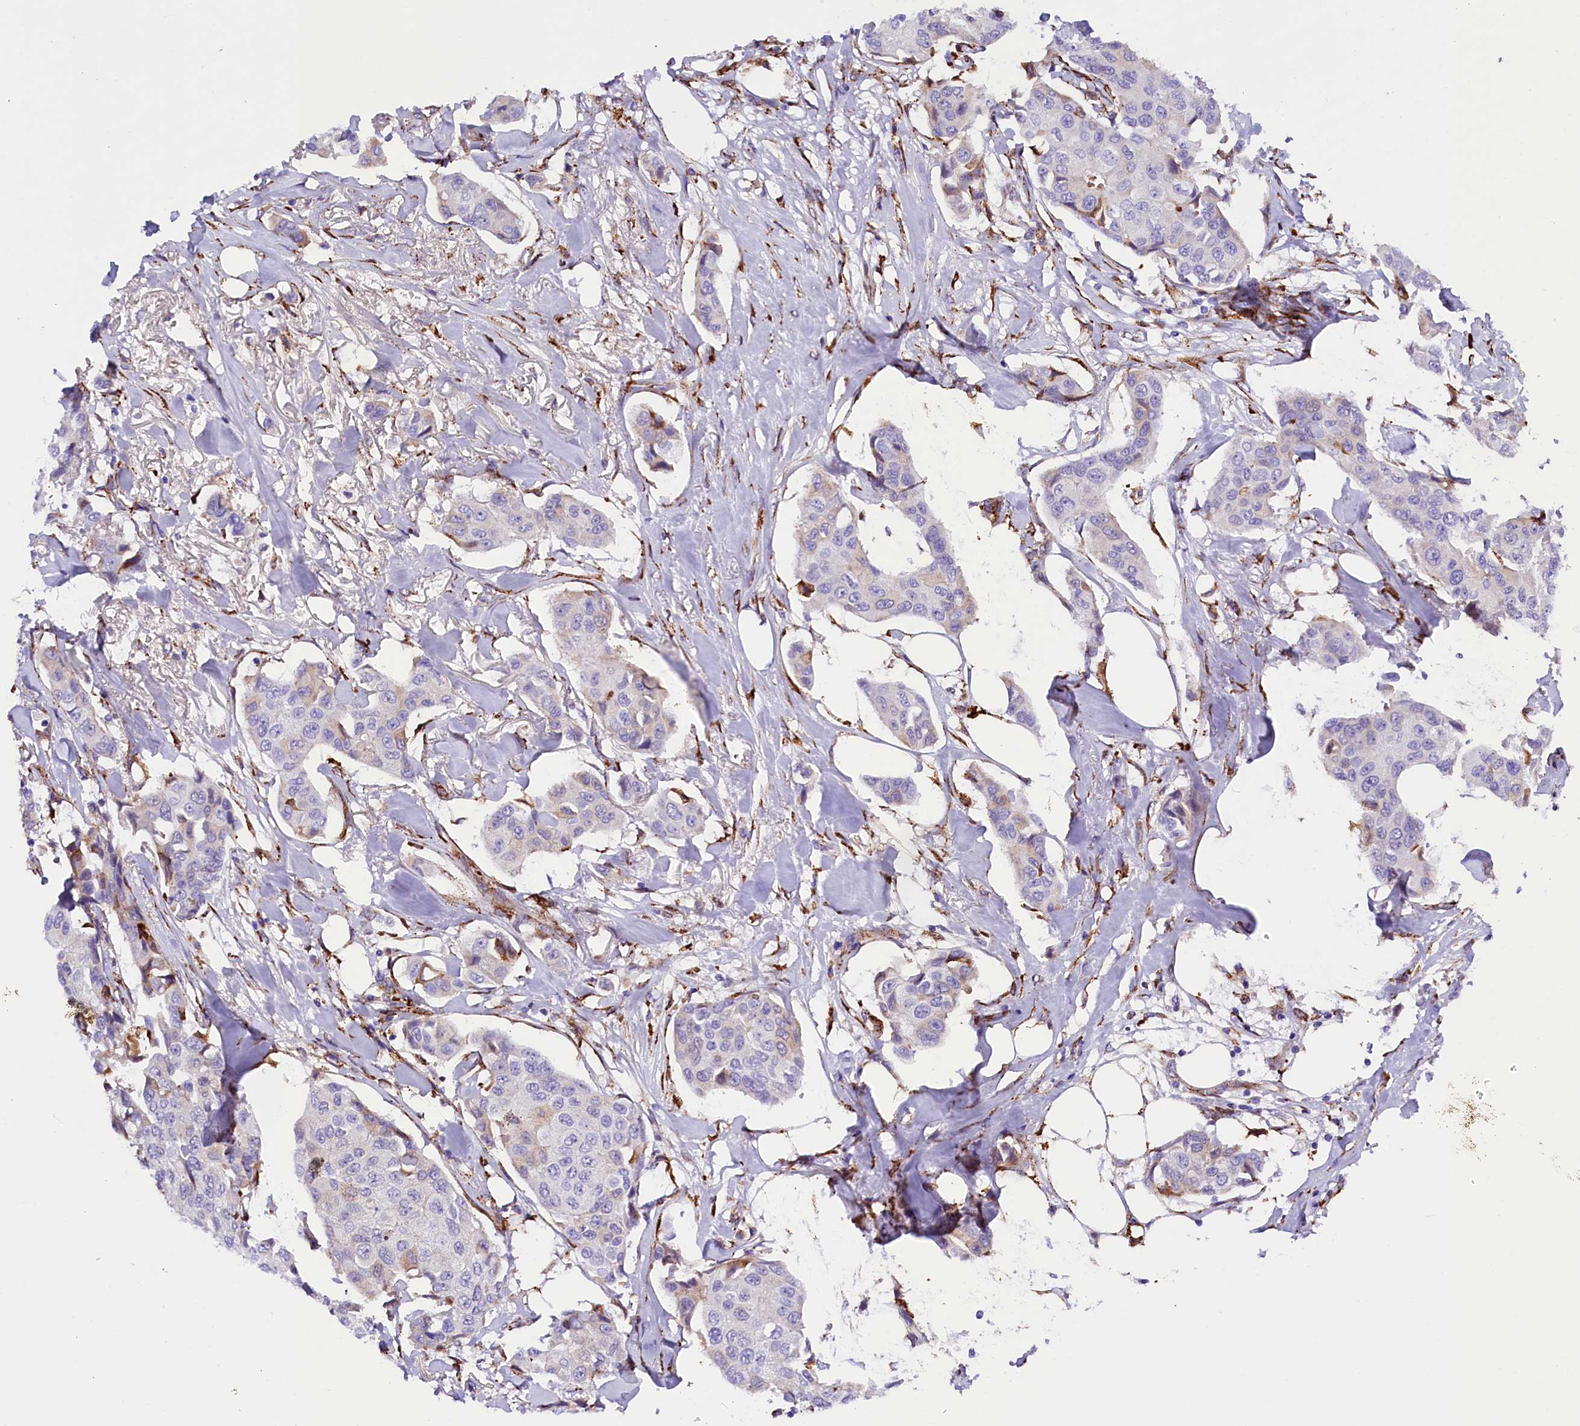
{"staining": {"intensity": "negative", "quantity": "none", "location": "none"}, "tissue": "breast cancer", "cell_type": "Tumor cells", "image_type": "cancer", "snomed": [{"axis": "morphology", "description": "Duct carcinoma"}, {"axis": "topography", "description": "Breast"}], "caption": "A photomicrograph of human infiltrating ductal carcinoma (breast) is negative for staining in tumor cells.", "gene": "CMTR2", "patient": {"sex": "female", "age": 80}}